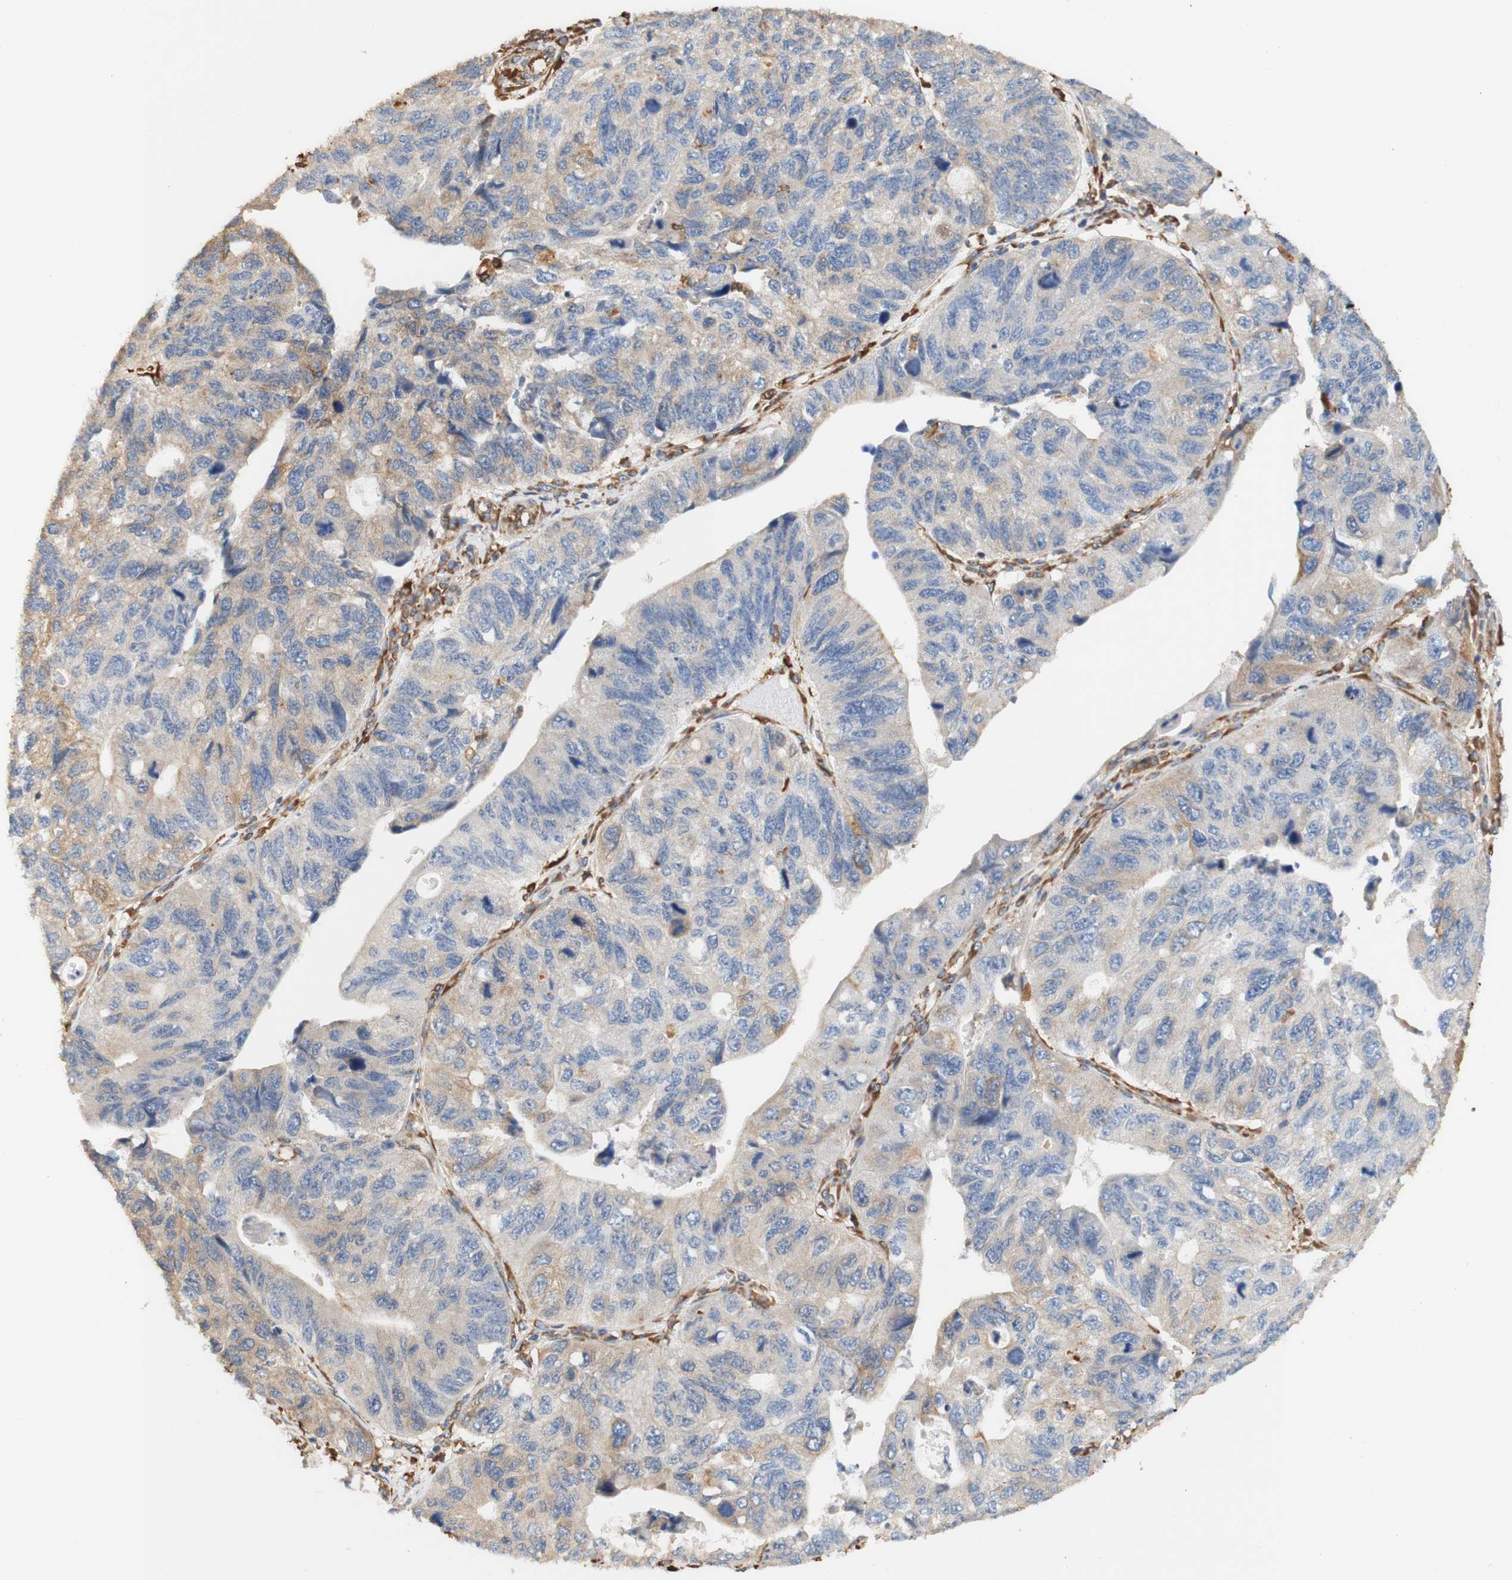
{"staining": {"intensity": "moderate", "quantity": "25%-75%", "location": "cytoplasmic/membranous"}, "tissue": "stomach cancer", "cell_type": "Tumor cells", "image_type": "cancer", "snomed": [{"axis": "morphology", "description": "Adenocarcinoma, NOS"}, {"axis": "topography", "description": "Stomach"}], "caption": "Tumor cells reveal medium levels of moderate cytoplasmic/membranous expression in about 25%-75% of cells in human stomach cancer.", "gene": "EIF2AK4", "patient": {"sex": "male", "age": 59}}